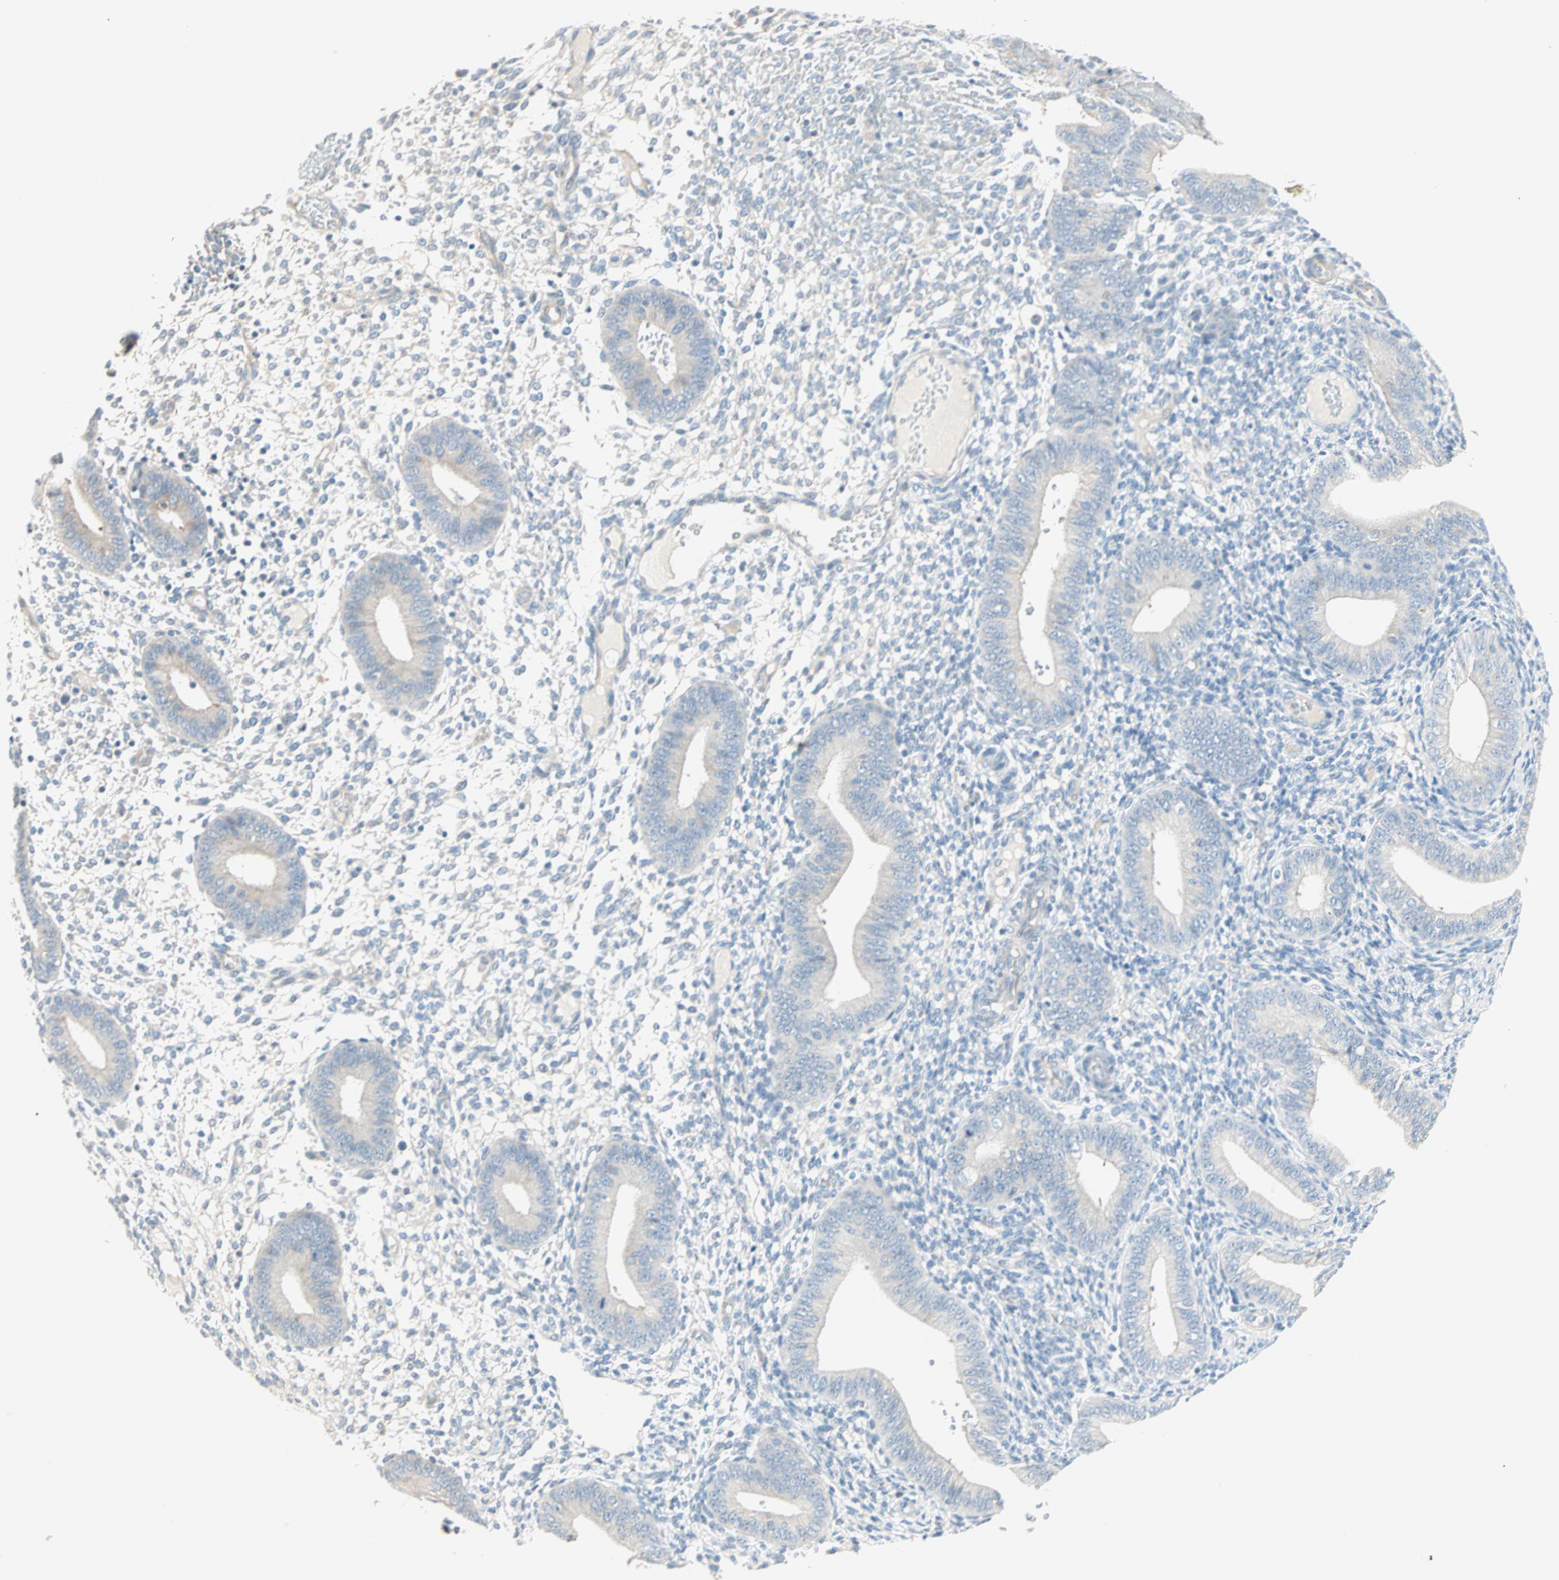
{"staining": {"intensity": "negative", "quantity": "none", "location": "none"}, "tissue": "endometrium", "cell_type": "Cells in endometrial stroma", "image_type": "normal", "snomed": [{"axis": "morphology", "description": "Normal tissue, NOS"}, {"axis": "topography", "description": "Endometrium"}], "caption": "The immunohistochemistry (IHC) photomicrograph has no significant staining in cells in endometrial stroma of endometrium.", "gene": "SULT1C2", "patient": {"sex": "female", "age": 42}}